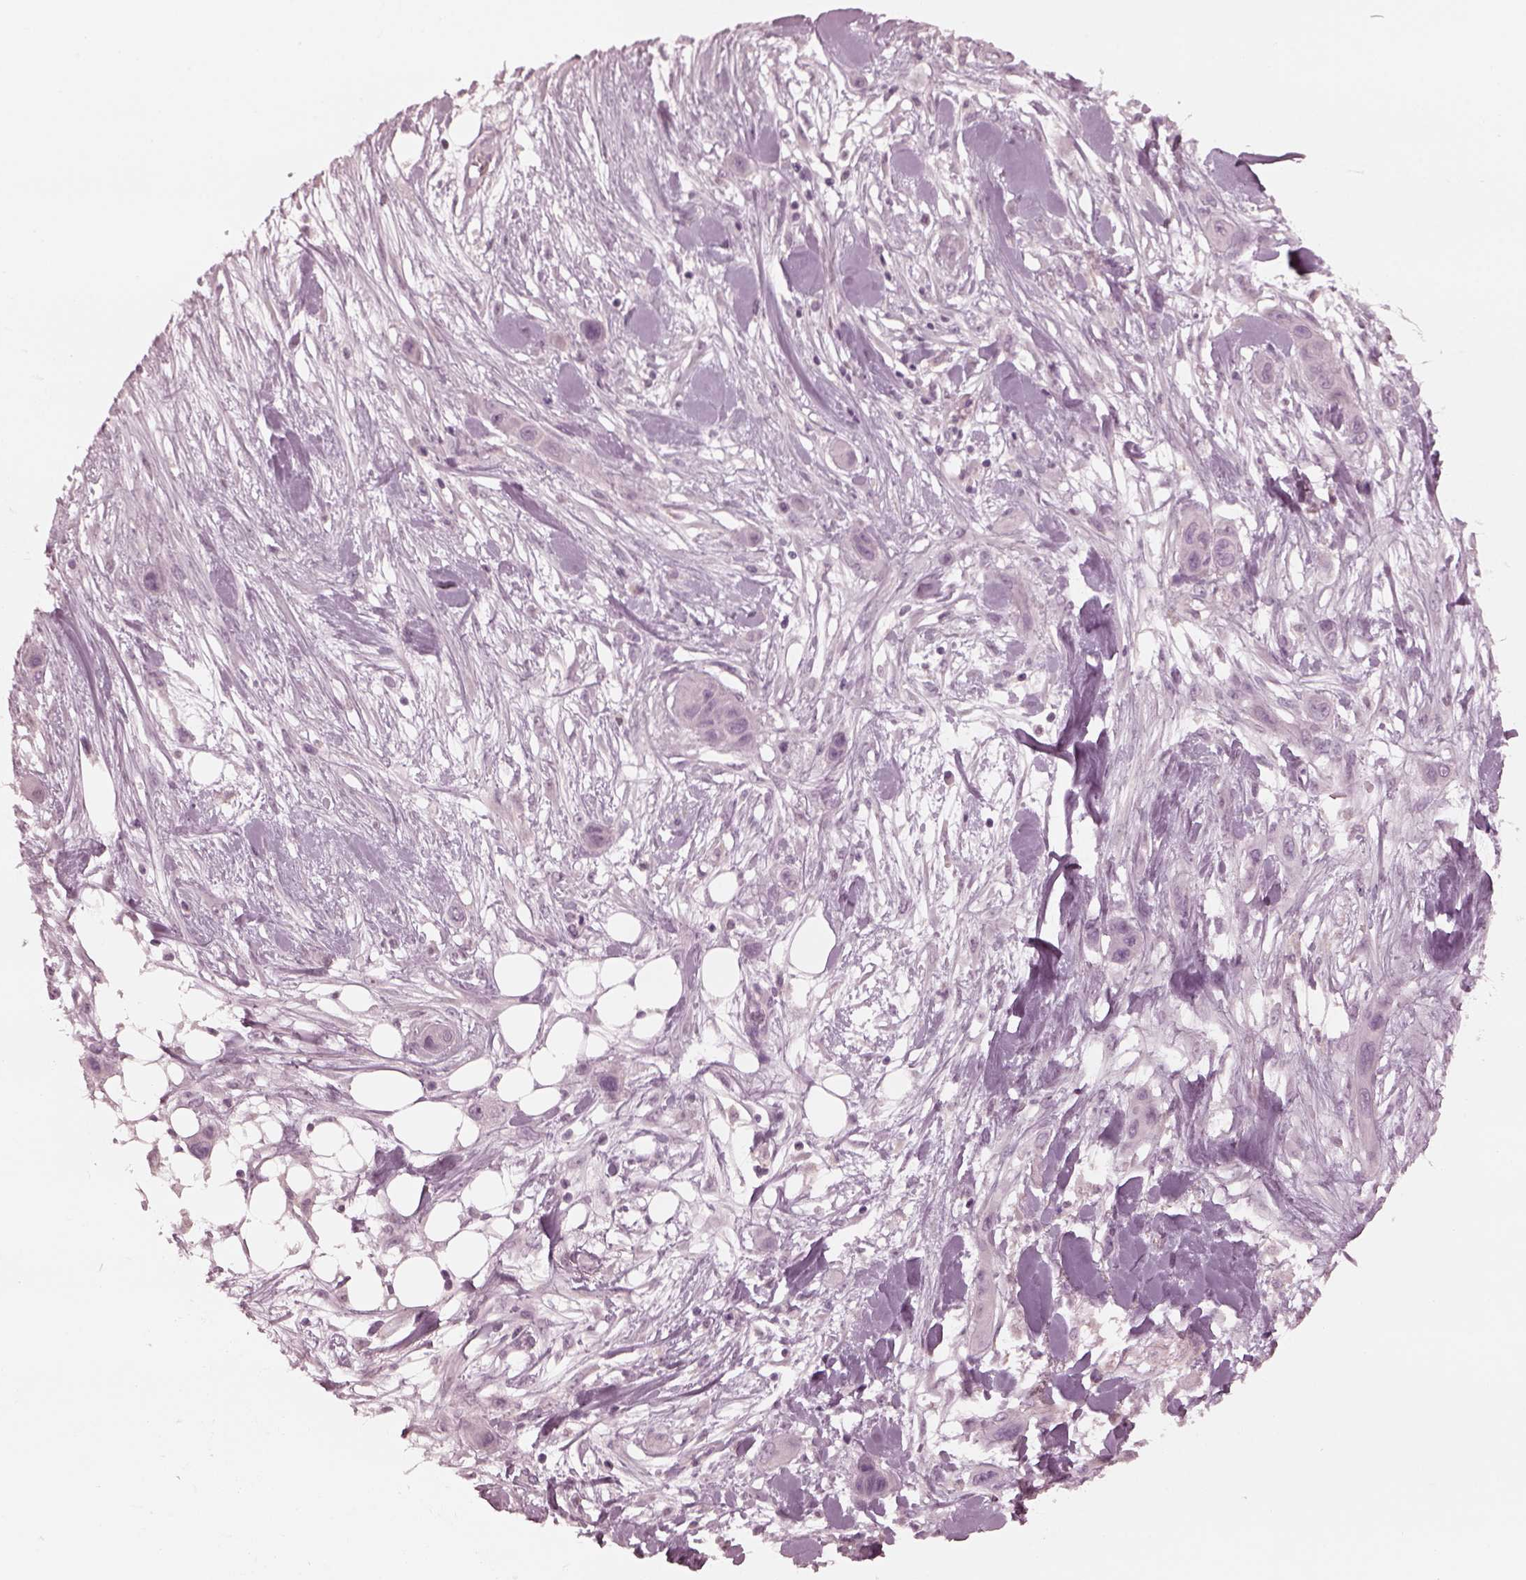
{"staining": {"intensity": "negative", "quantity": "none", "location": "none"}, "tissue": "skin cancer", "cell_type": "Tumor cells", "image_type": "cancer", "snomed": [{"axis": "morphology", "description": "Squamous cell carcinoma, NOS"}, {"axis": "topography", "description": "Skin"}], "caption": "Immunohistochemistry (IHC) micrograph of neoplastic tissue: squamous cell carcinoma (skin) stained with DAB (3,3'-diaminobenzidine) demonstrates no significant protein expression in tumor cells.", "gene": "CCDC170", "patient": {"sex": "male", "age": 79}}